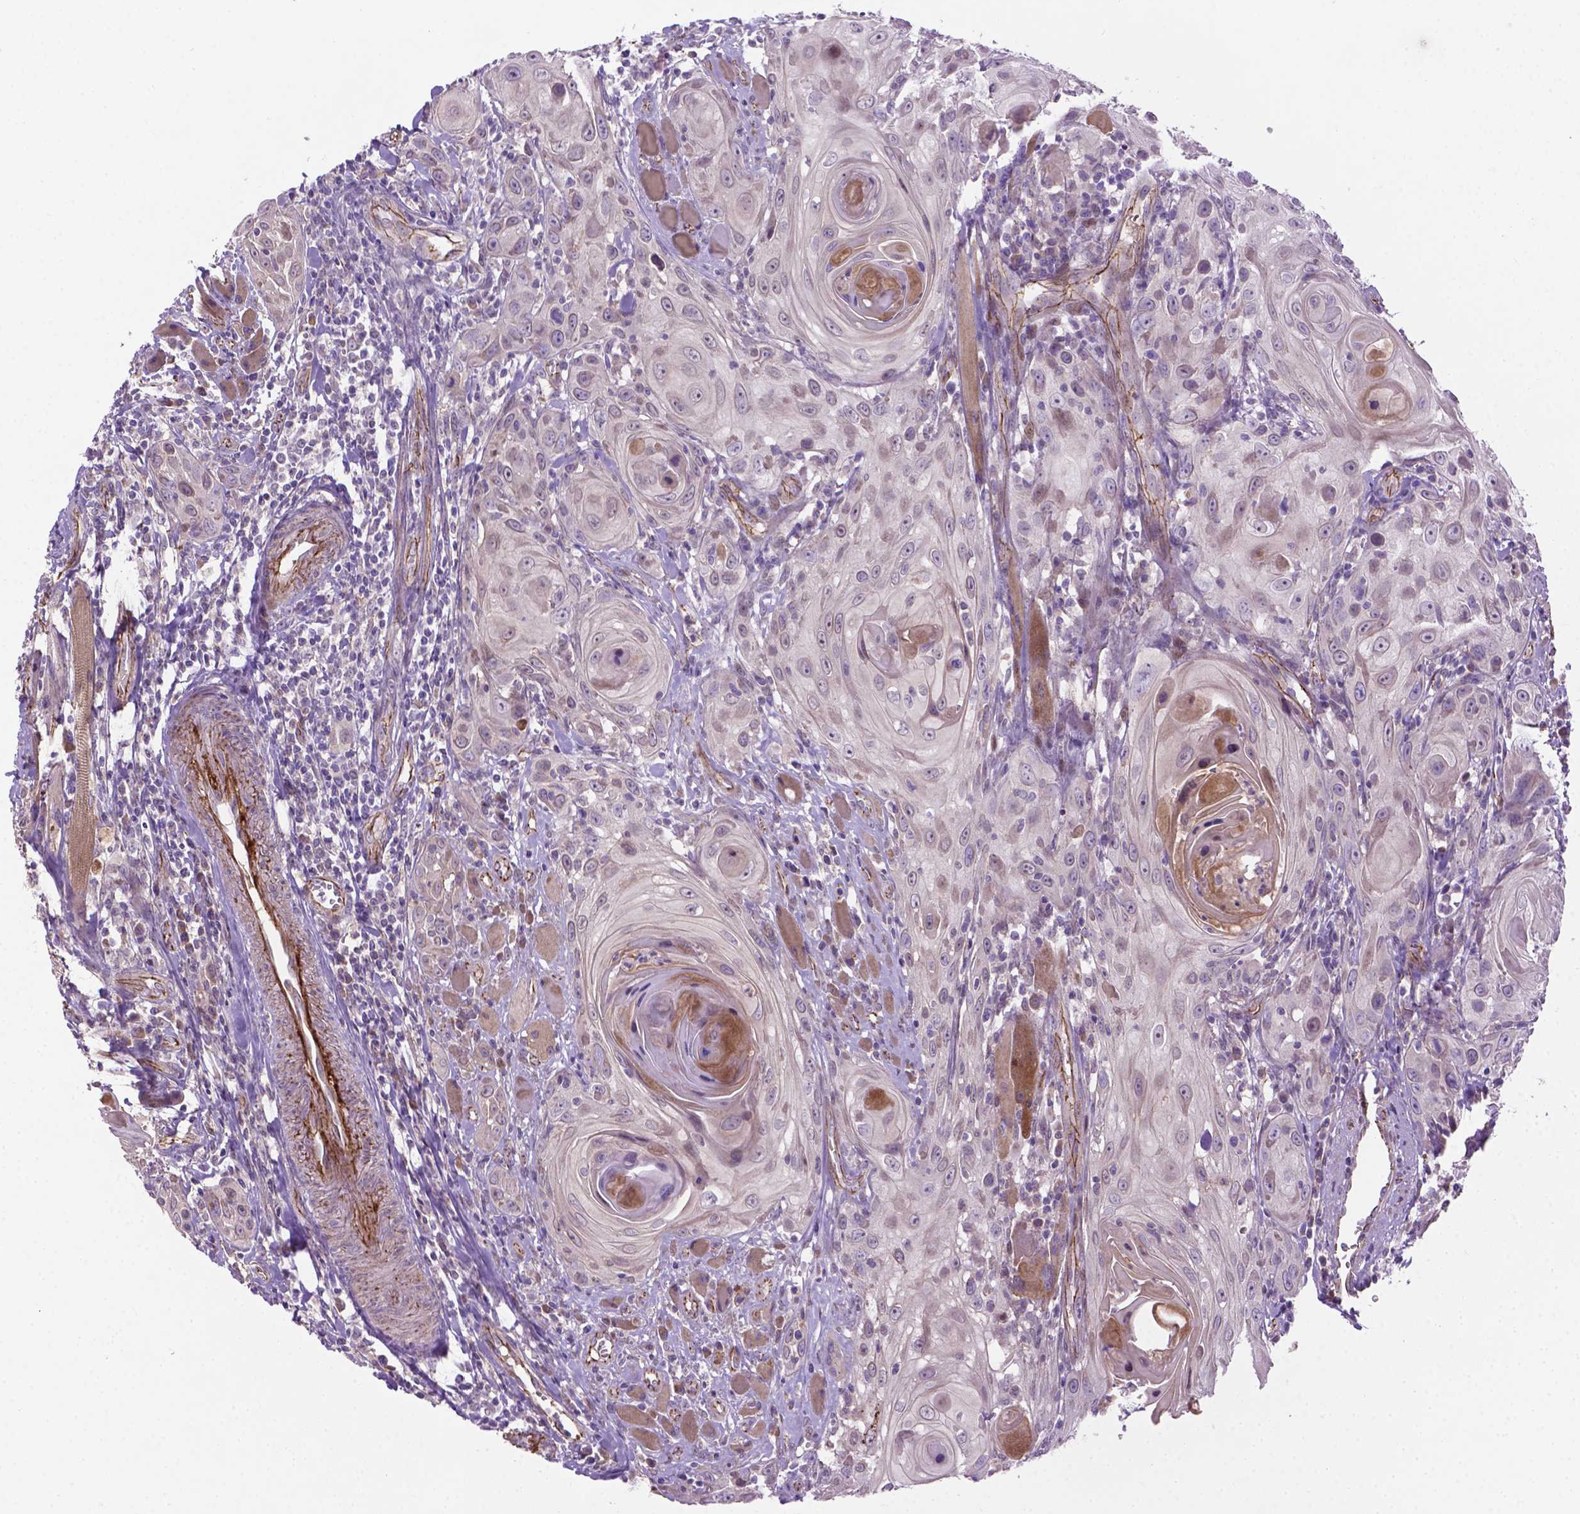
{"staining": {"intensity": "negative", "quantity": "none", "location": "none"}, "tissue": "head and neck cancer", "cell_type": "Tumor cells", "image_type": "cancer", "snomed": [{"axis": "morphology", "description": "Squamous cell carcinoma, NOS"}, {"axis": "topography", "description": "Head-Neck"}], "caption": "Tumor cells are negative for protein expression in human head and neck cancer (squamous cell carcinoma).", "gene": "CCER2", "patient": {"sex": "female", "age": 80}}